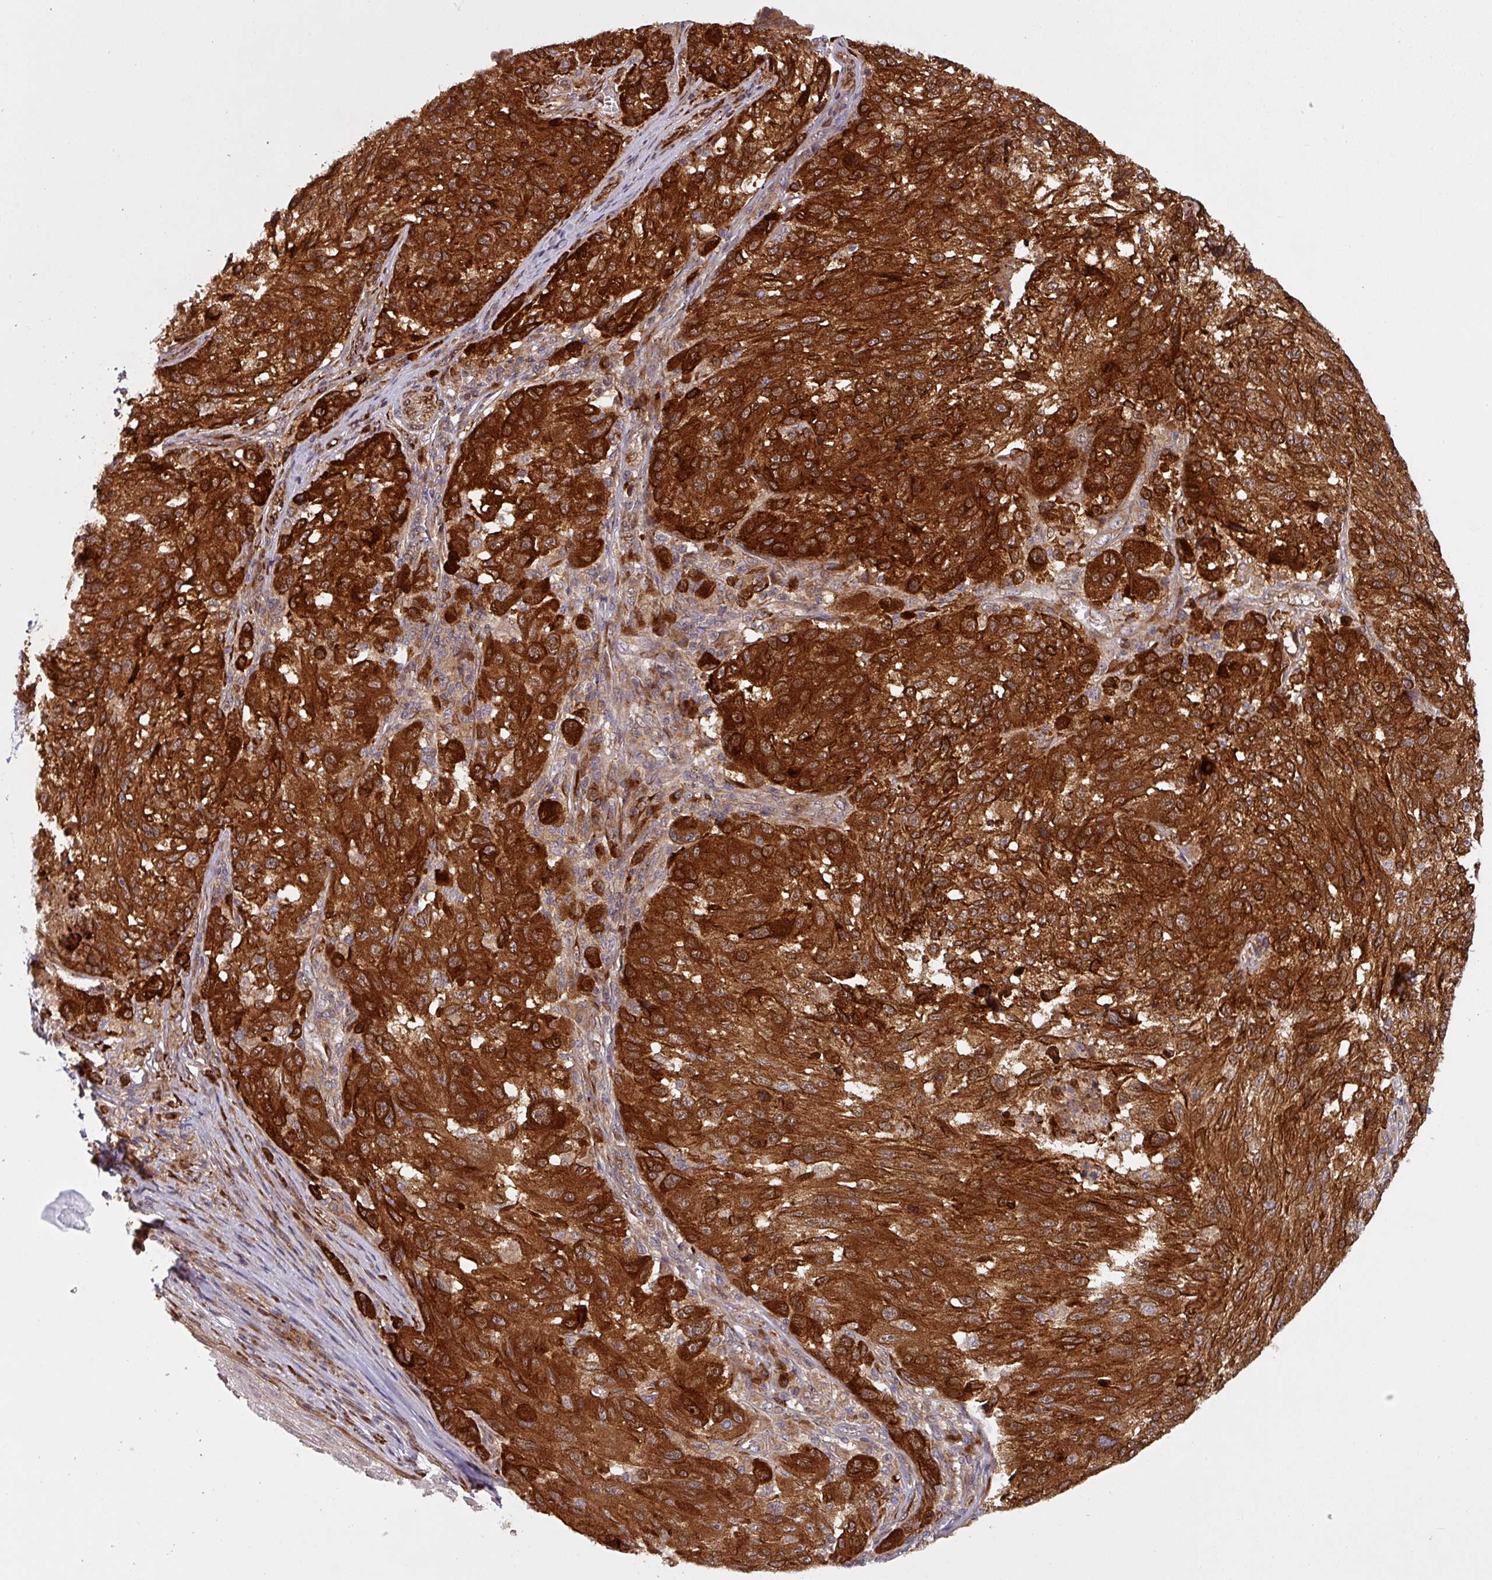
{"staining": {"intensity": "strong", "quantity": ">75%", "location": "cytoplasmic/membranous"}, "tissue": "melanoma", "cell_type": "Tumor cells", "image_type": "cancer", "snomed": [{"axis": "morphology", "description": "Malignant melanoma, NOS"}, {"axis": "topography", "description": "Skin"}], "caption": "IHC image of malignant melanoma stained for a protein (brown), which demonstrates high levels of strong cytoplasmic/membranous positivity in about >75% of tumor cells.", "gene": "ART1", "patient": {"sex": "male", "age": 53}}